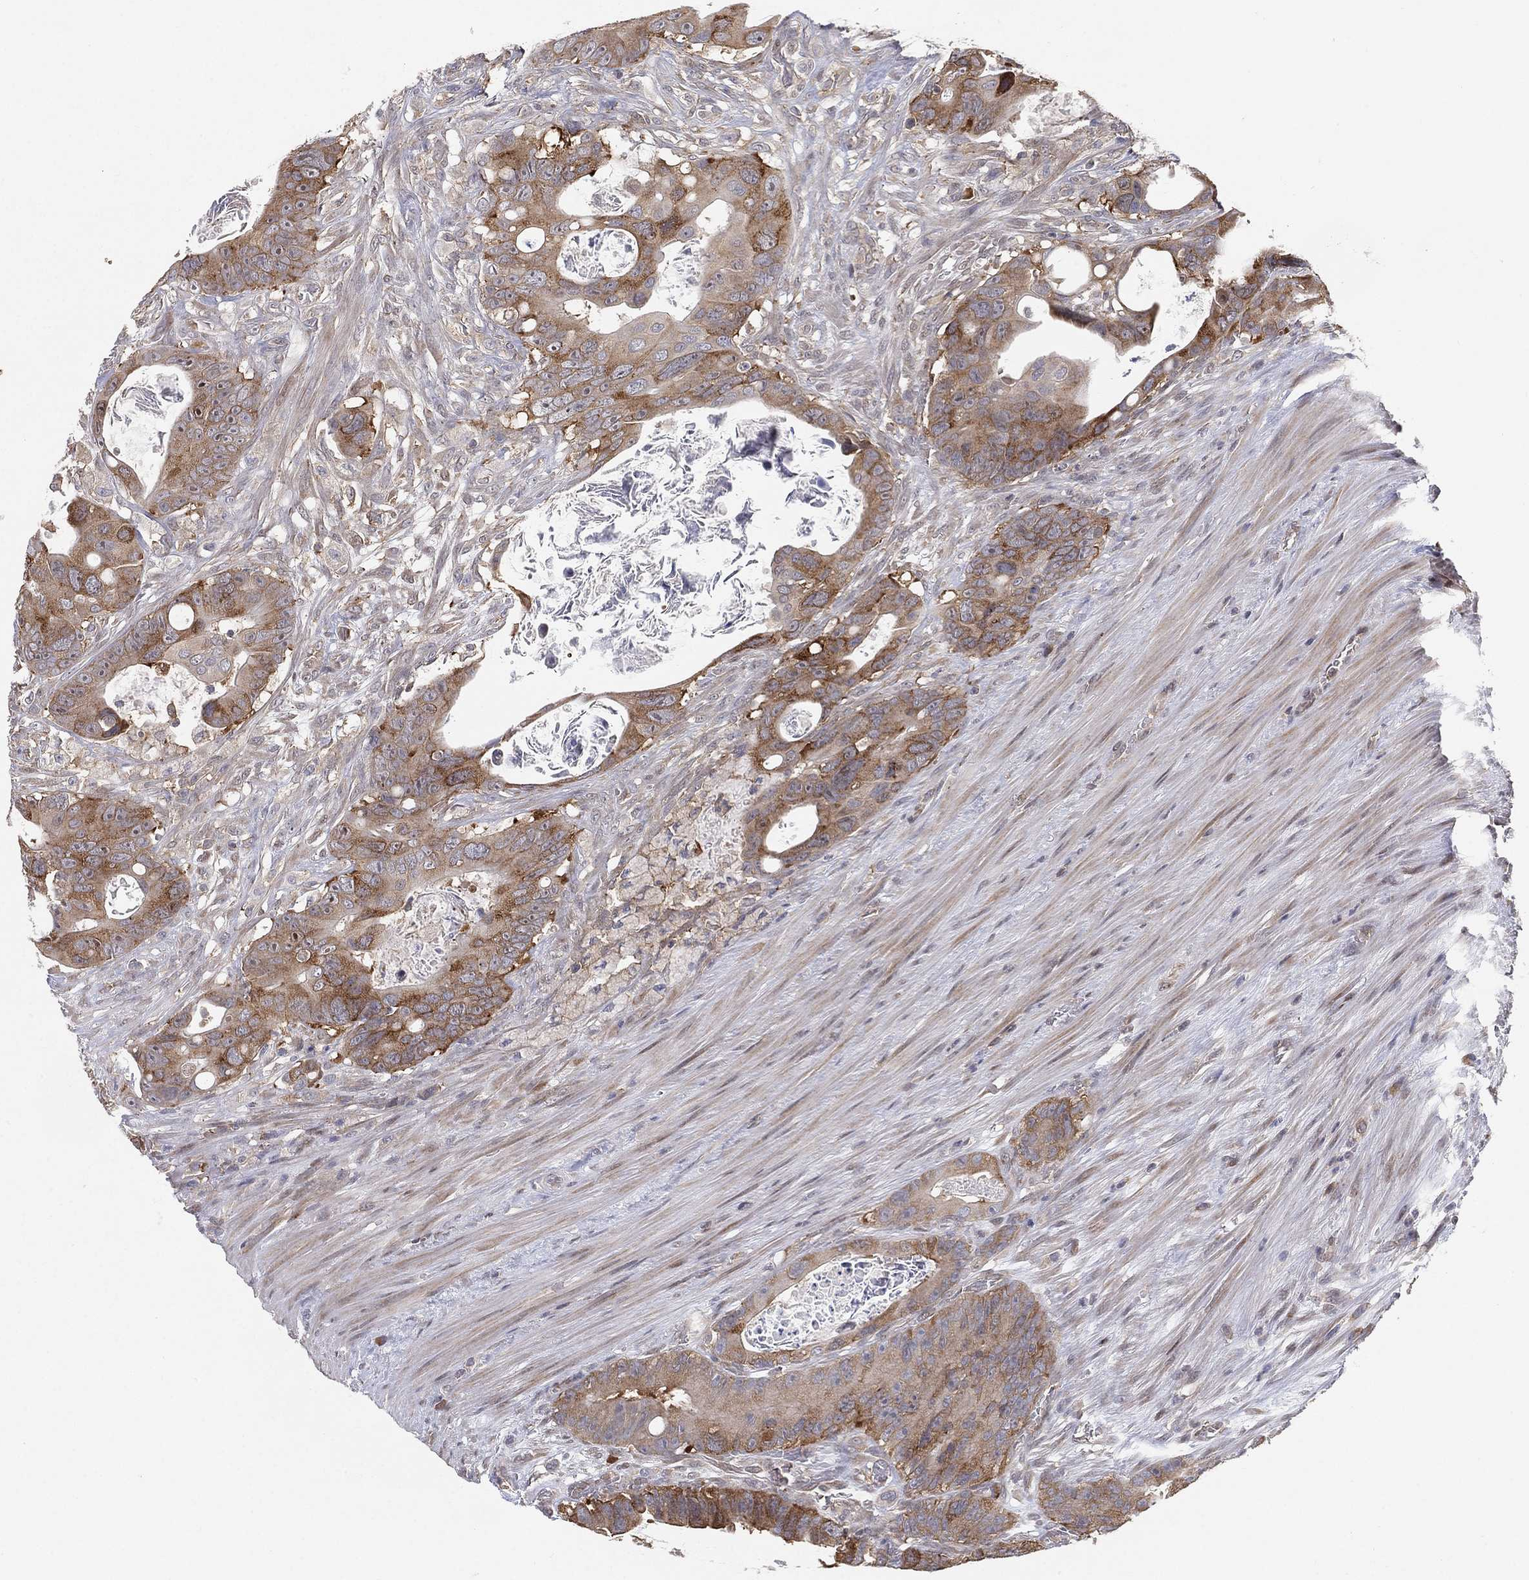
{"staining": {"intensity": "strong", "quantity": "<25%", "location": "cytoplasmic/membranous"}, "tissue": "colorectal cancer", "cell_type": "Tumor cells", "image_type": "cancer", "snomed": [{"axis": "morphology", "description": "Adenocarcinoma, NOS"}, {"axis": "topography", "description": "Rectum"}], "caption": "Colorectal cancer (adenocarcinoma) was stained to show a protein in brown. There is medium levels of strong cytoplasmic/membranous staining in approximately <25% of tumor cells.", "gene": "TMTC4", "patient": {"sex": "male", "age": 64}}